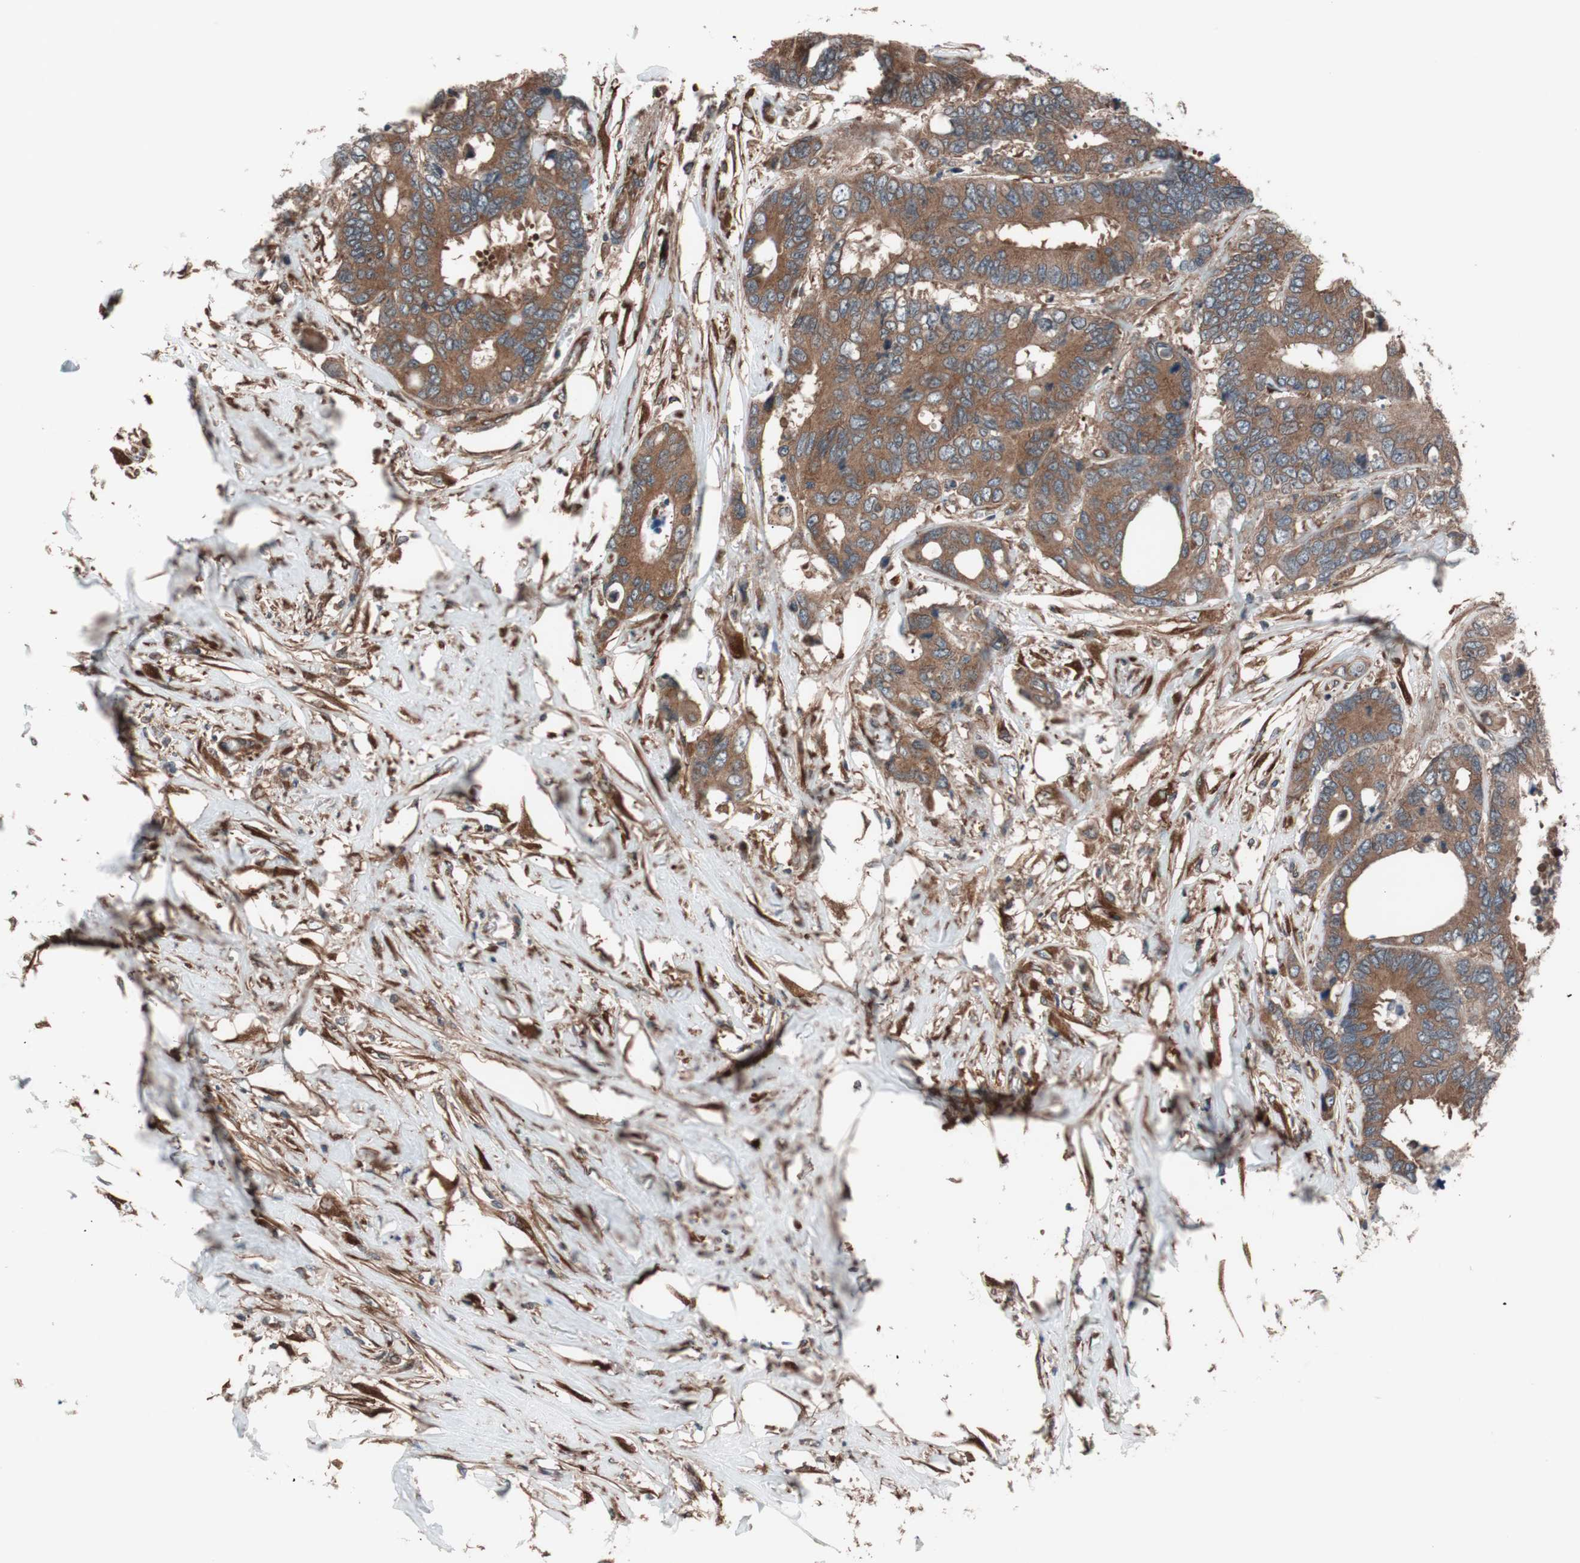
{"staining": {"intensity": "moderate", "quantity": ">75%", "location": "cytoplasmic/membranous"}, "tissue": "colorectal cancer", "cell_type": "Tumor cells", "image_type": "cancer", "snomed": [{"axis": "morphology", "description": "Adenocarcinoma, NOS"}, {"axis": "topography", "description": "Rectum"}], "caption": "Colorectal adenocarcinoma stained with a brown dye displays moderate cytoplasmic/membranous positive positivity in approximately >75% of tumor cells.", "gene": "SEC31A", "patient": {"sex": "male", "age": 55}}